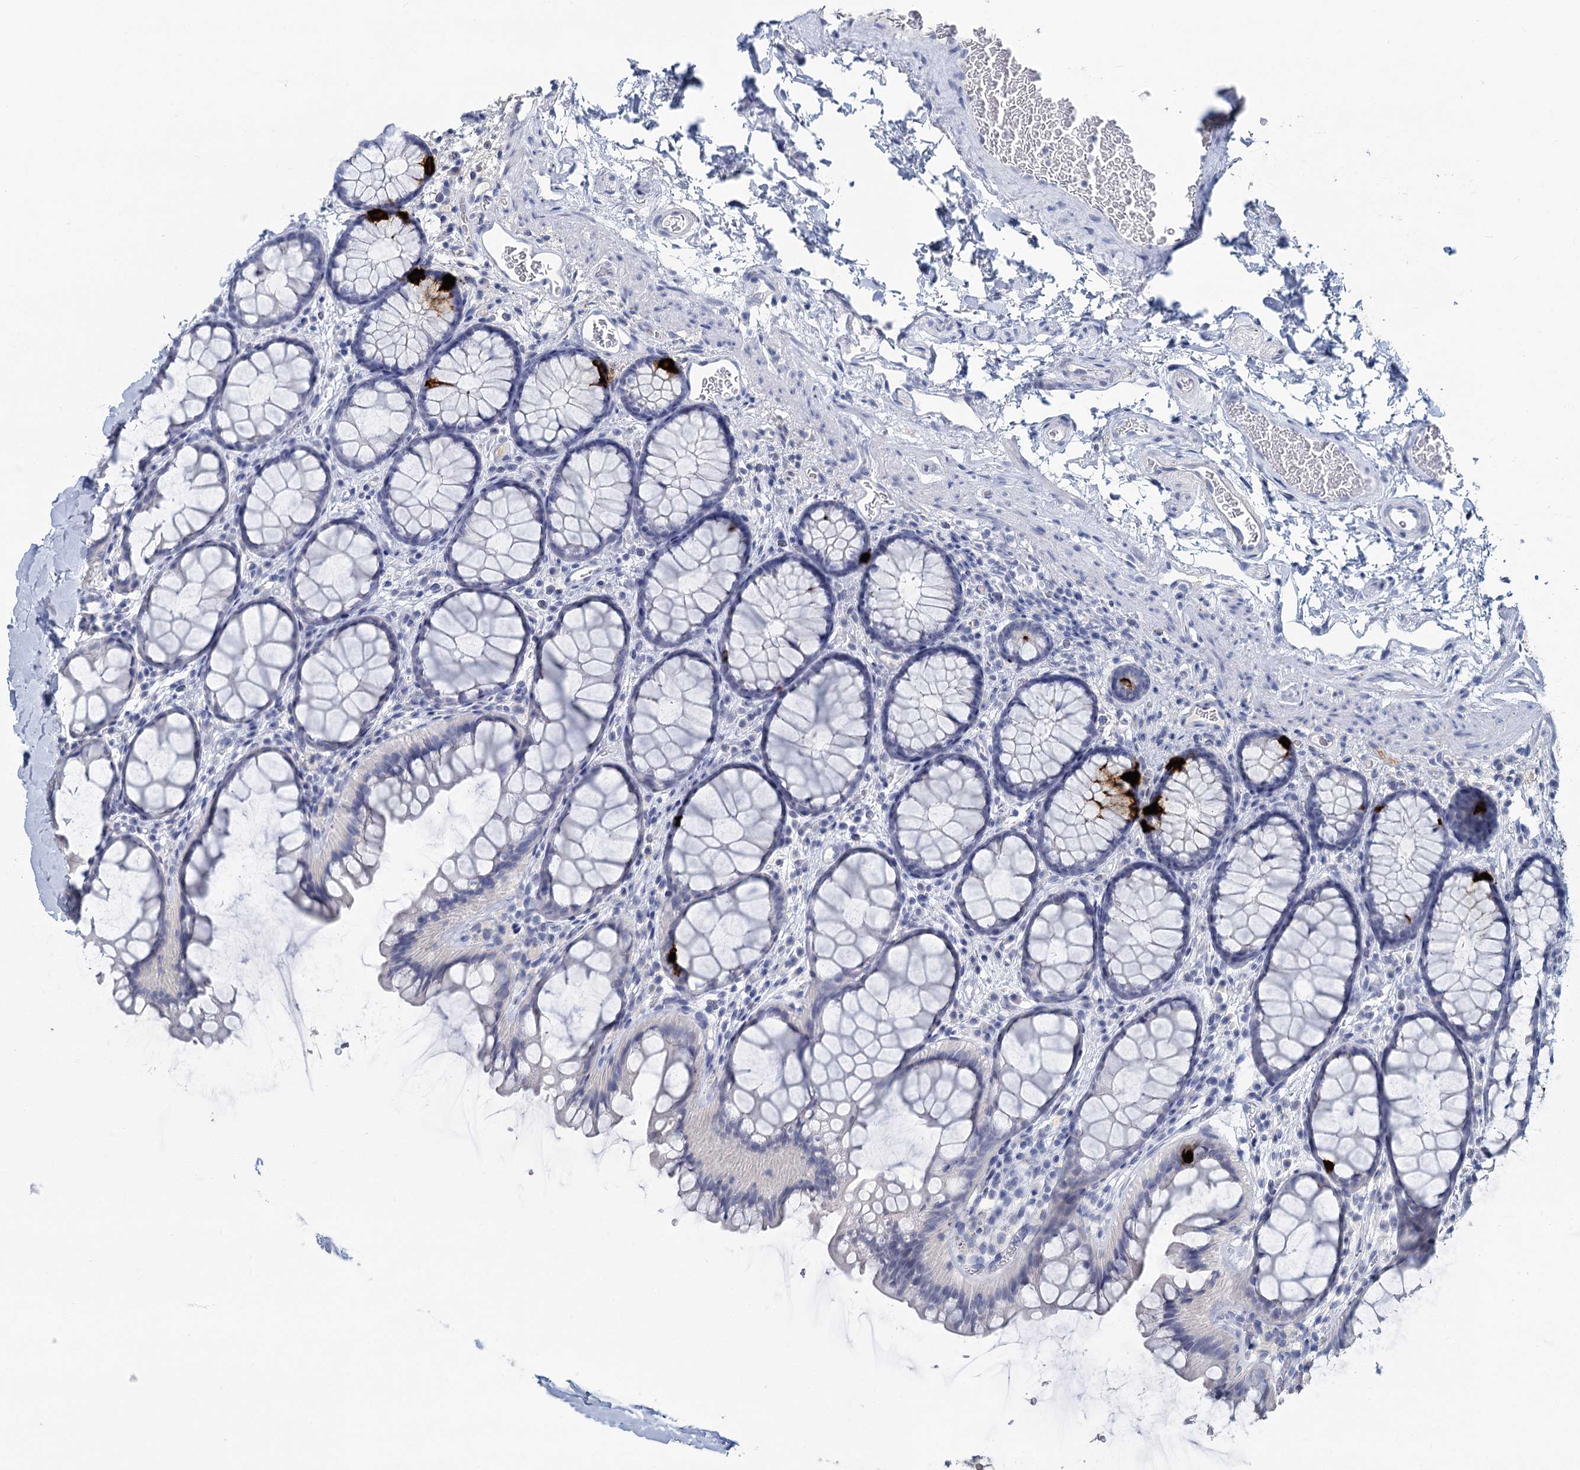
{"staining": {"intensity": "negative", "quantity": "none", "location": "none"}, "tissue": "colon", "cell_type": "Endothelial cells", "image_type": "normal", "snomed": [{"axis": "morphology", "description": "Normal tissue, NOS"}, {"axis": "topography", "description": "Colon"}], "caption": "The histopathology image exhibits no staining of endothelial cells in normal colon. (DAB immunohistochemistry with hematoxylin counter stain).", "gene": "CHGA", "patient": {"sex": "female", "age": 82}}